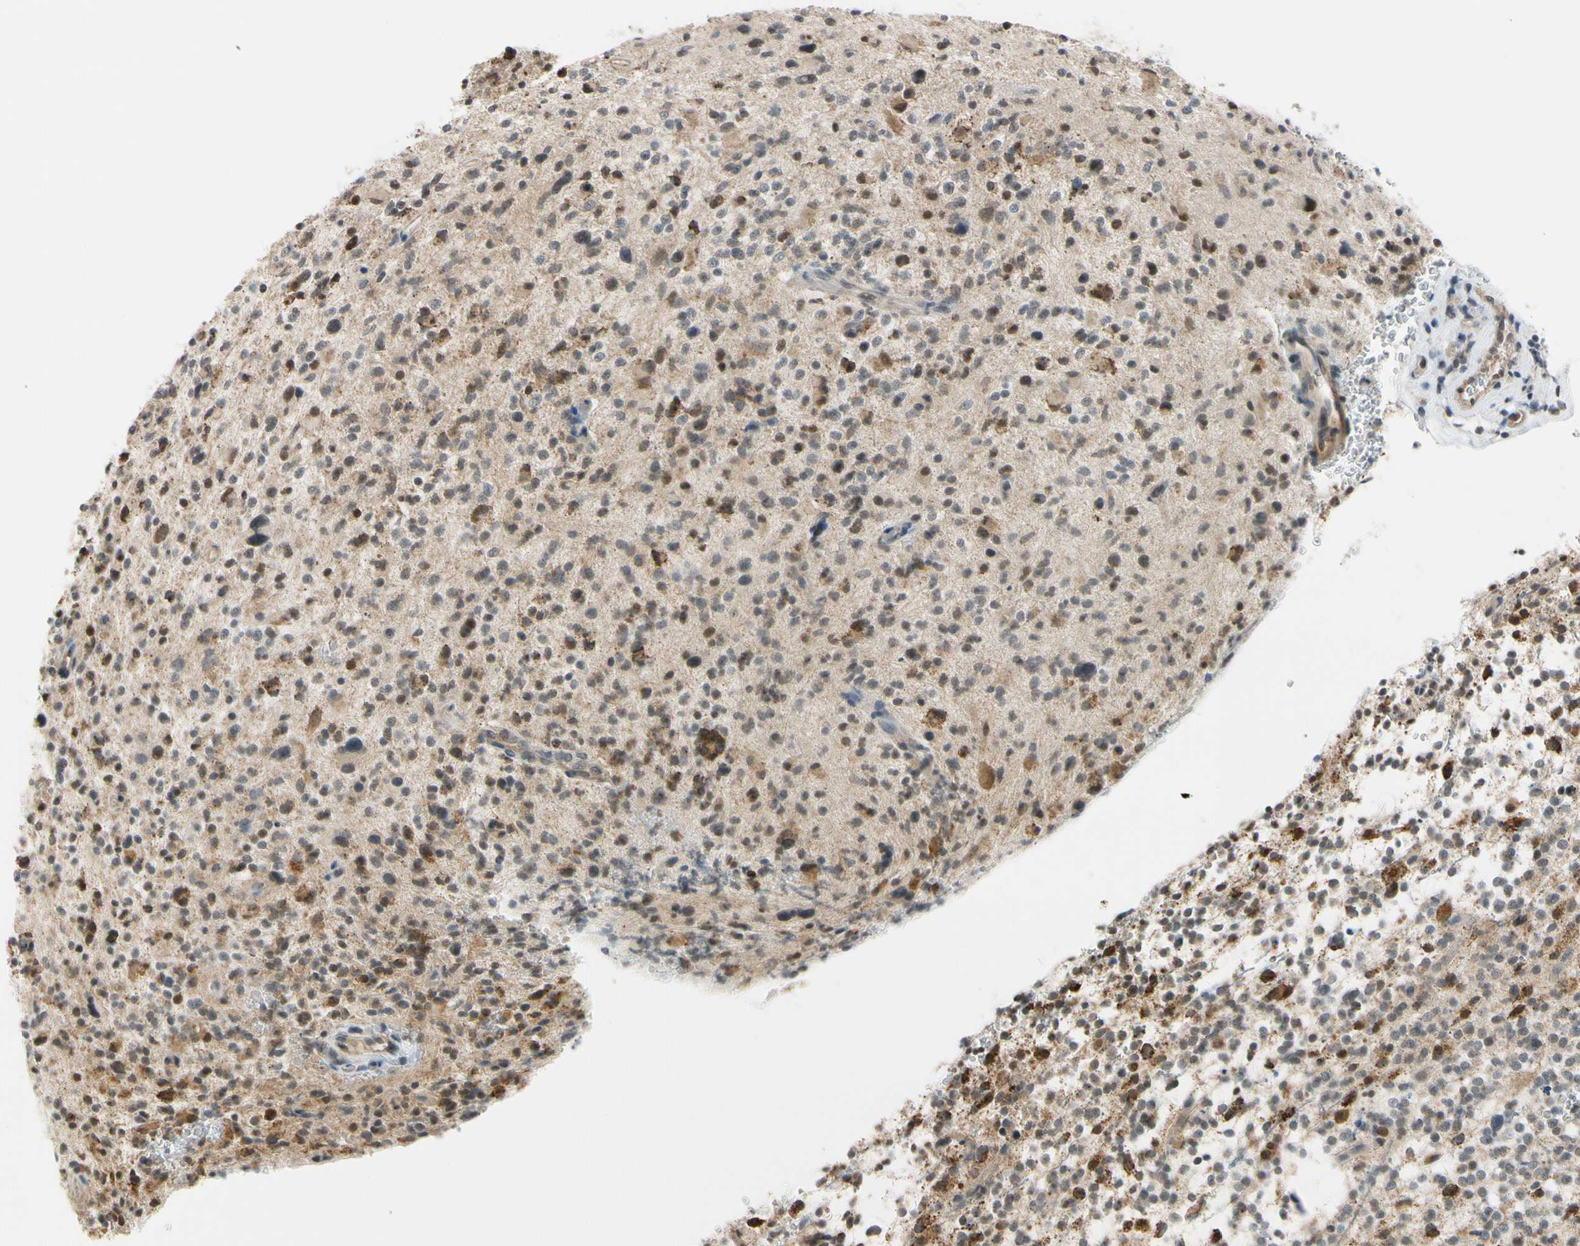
{"staining": {"intensity": "moderate", "quantity": "<25%", "location": "cytoplasmic/membranous,nuclear"}, "tissue": "glioma", "cell_type": "Tumor cells", "image_type": "cancer", "snomed": [{"axis": "morphology", "description": "Glioma, malignant, High grade"}, {"axis": "topography", "description": "Brain"}], "caption": "A brown stain highlights moderate cytoplasmic/membranous and nuclear positivity of a protein in human malignant glioma (high-grade) tumor cells.", "gene": "TAF12", "patient": {"sex": "male", "age": 48}}